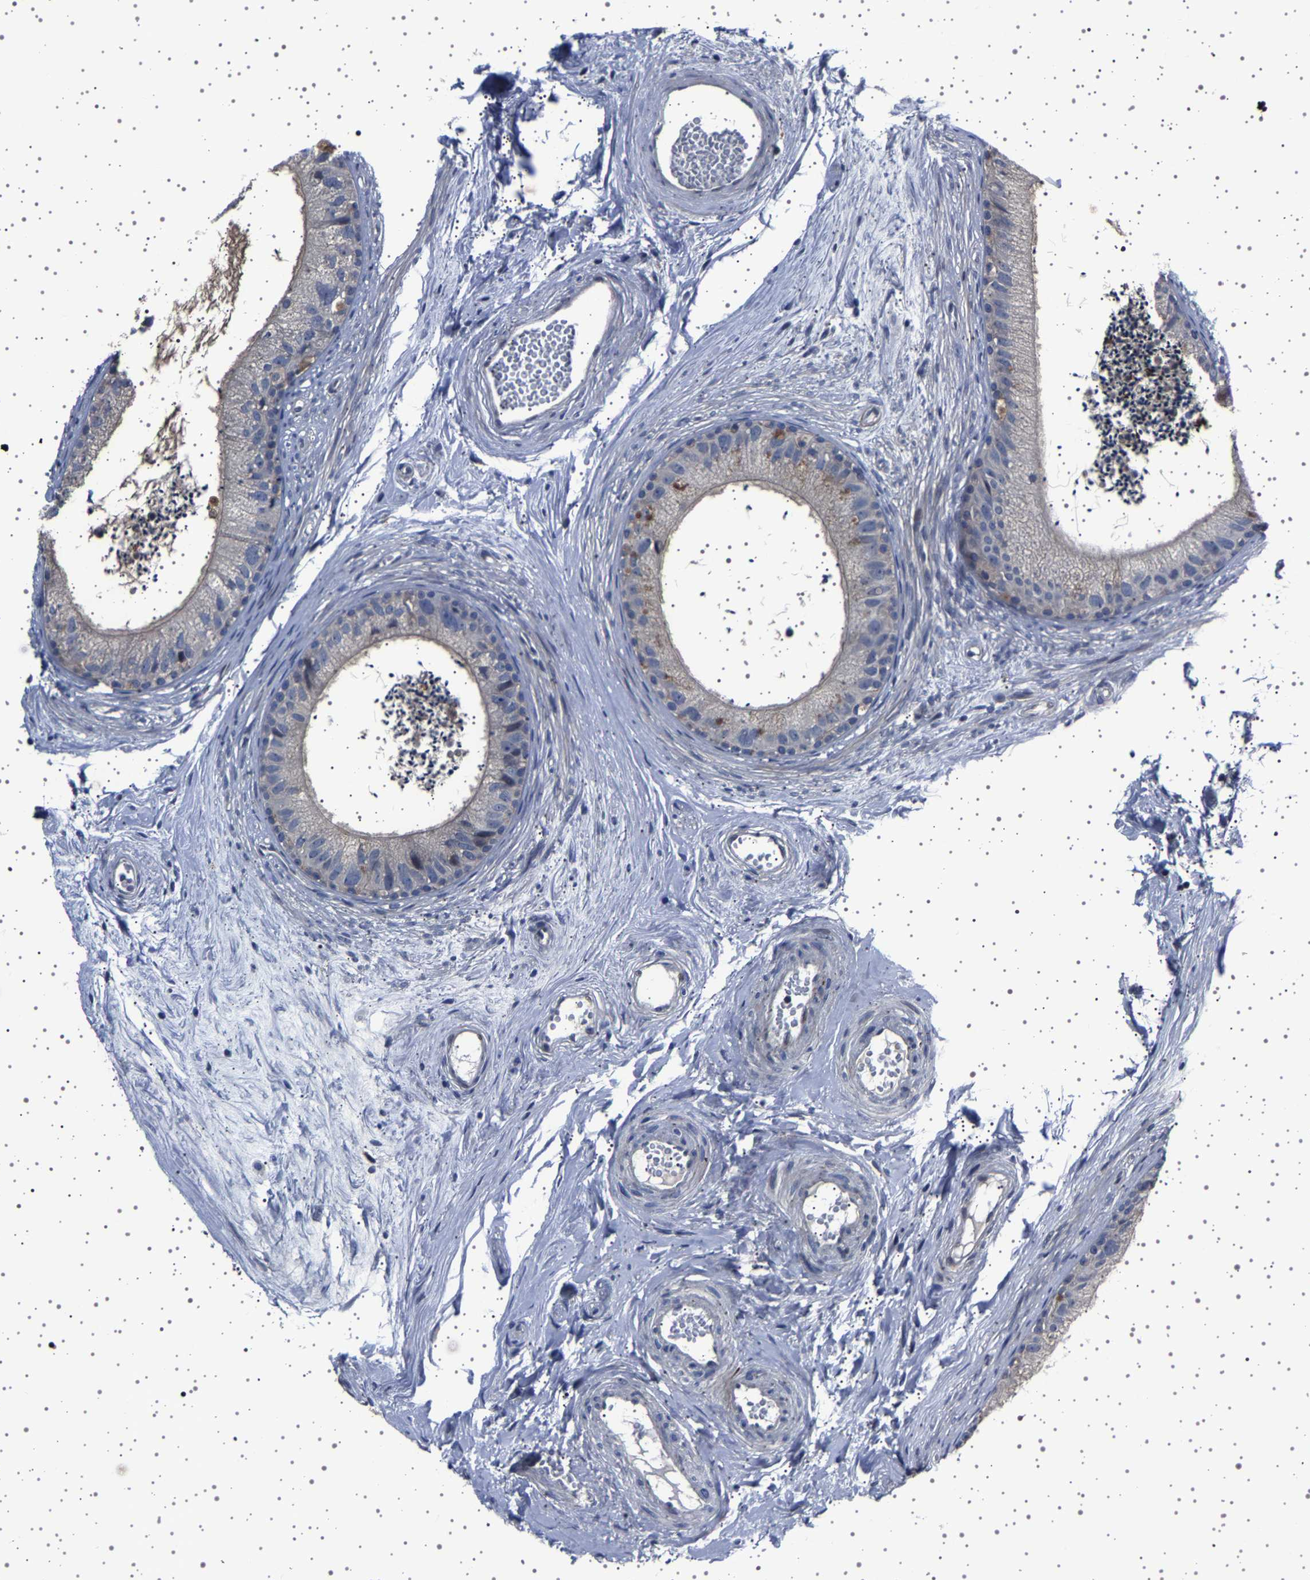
{"staining": {"intensity": "negative", "quantity": "none", "location": "none"}, "tissue": "epididymis", "cell_type": "Glandular cells", "image_type": "normal", "snomed": [{"axis": "morphology", "description": "Normal tissue, NOS"}, {"axis": "topography", "description": "Epididymis"}], "caption": "The micrograph exhibits no significant expression in glandular cells of epididymis. The staining was performed using DAB to visualize the protein expression in brown, while the nuclei were stained in blue with hematoxylin (Magnification: 20x).", "gene": "PAK5", "patient": {"sex": "male", "age": 56}}